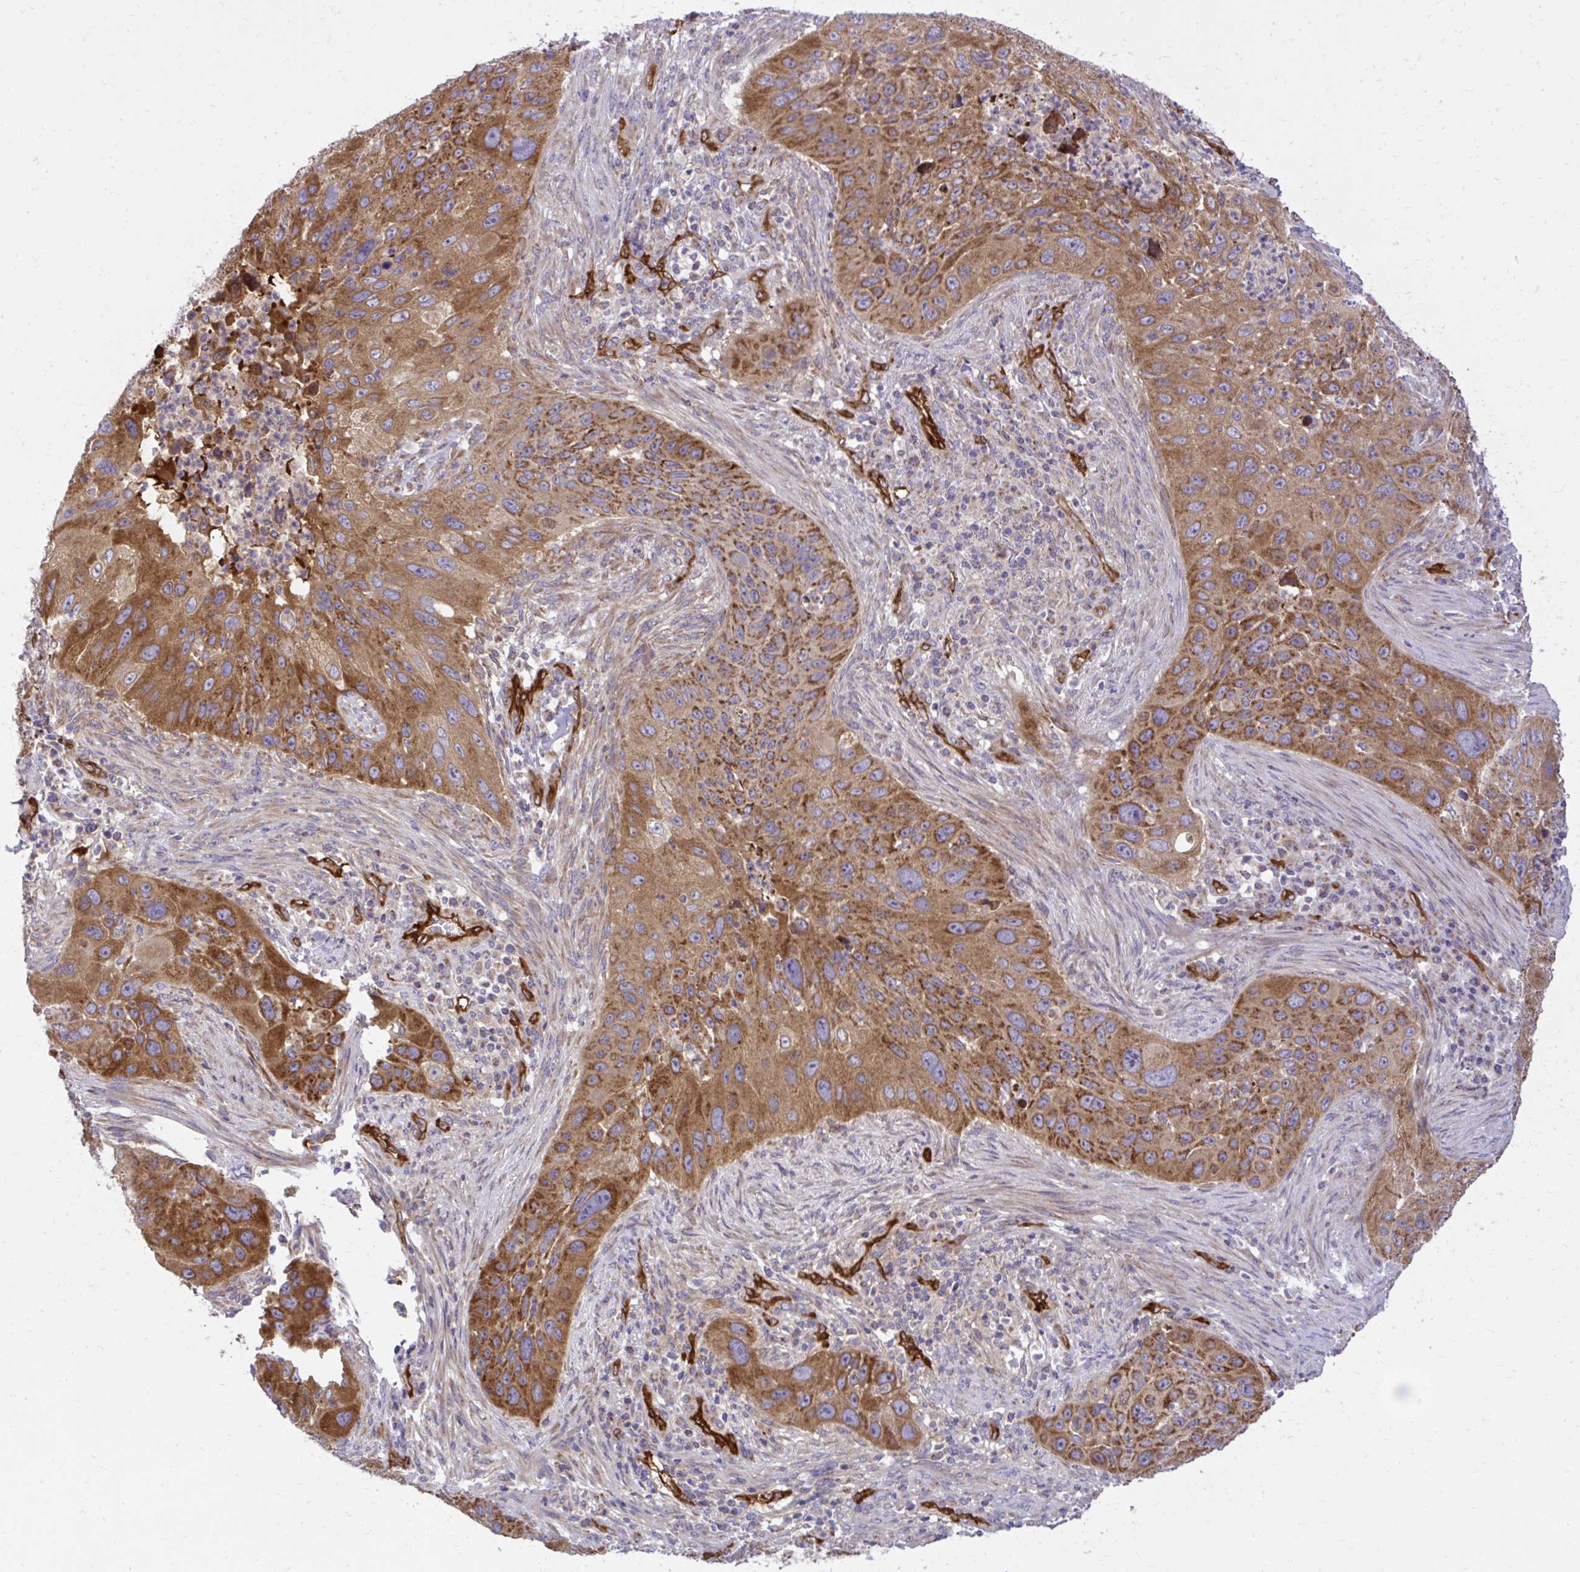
{"staining": {"intensity": "strong", "quantity": ">75%", "location": "cytoplasmic/membranous"}, "tissue": "lung cancer", "cell_type": "Tumor cells", "image_type": "cancer", "snomed": [{"axis": "morphology", "description": "Squamous cell carcinoma, NOS"}, {"axis": "topography", "description": "Lung"}], "caption": "About >75% of tumor cells in human lung squamous cell carcinoma display strong cytoplasmic/membranous protein staining as visualized by brown immunohistochemical staining.", "gene": "LIMS1", "patient": {"sex": "male", "age": 63}}